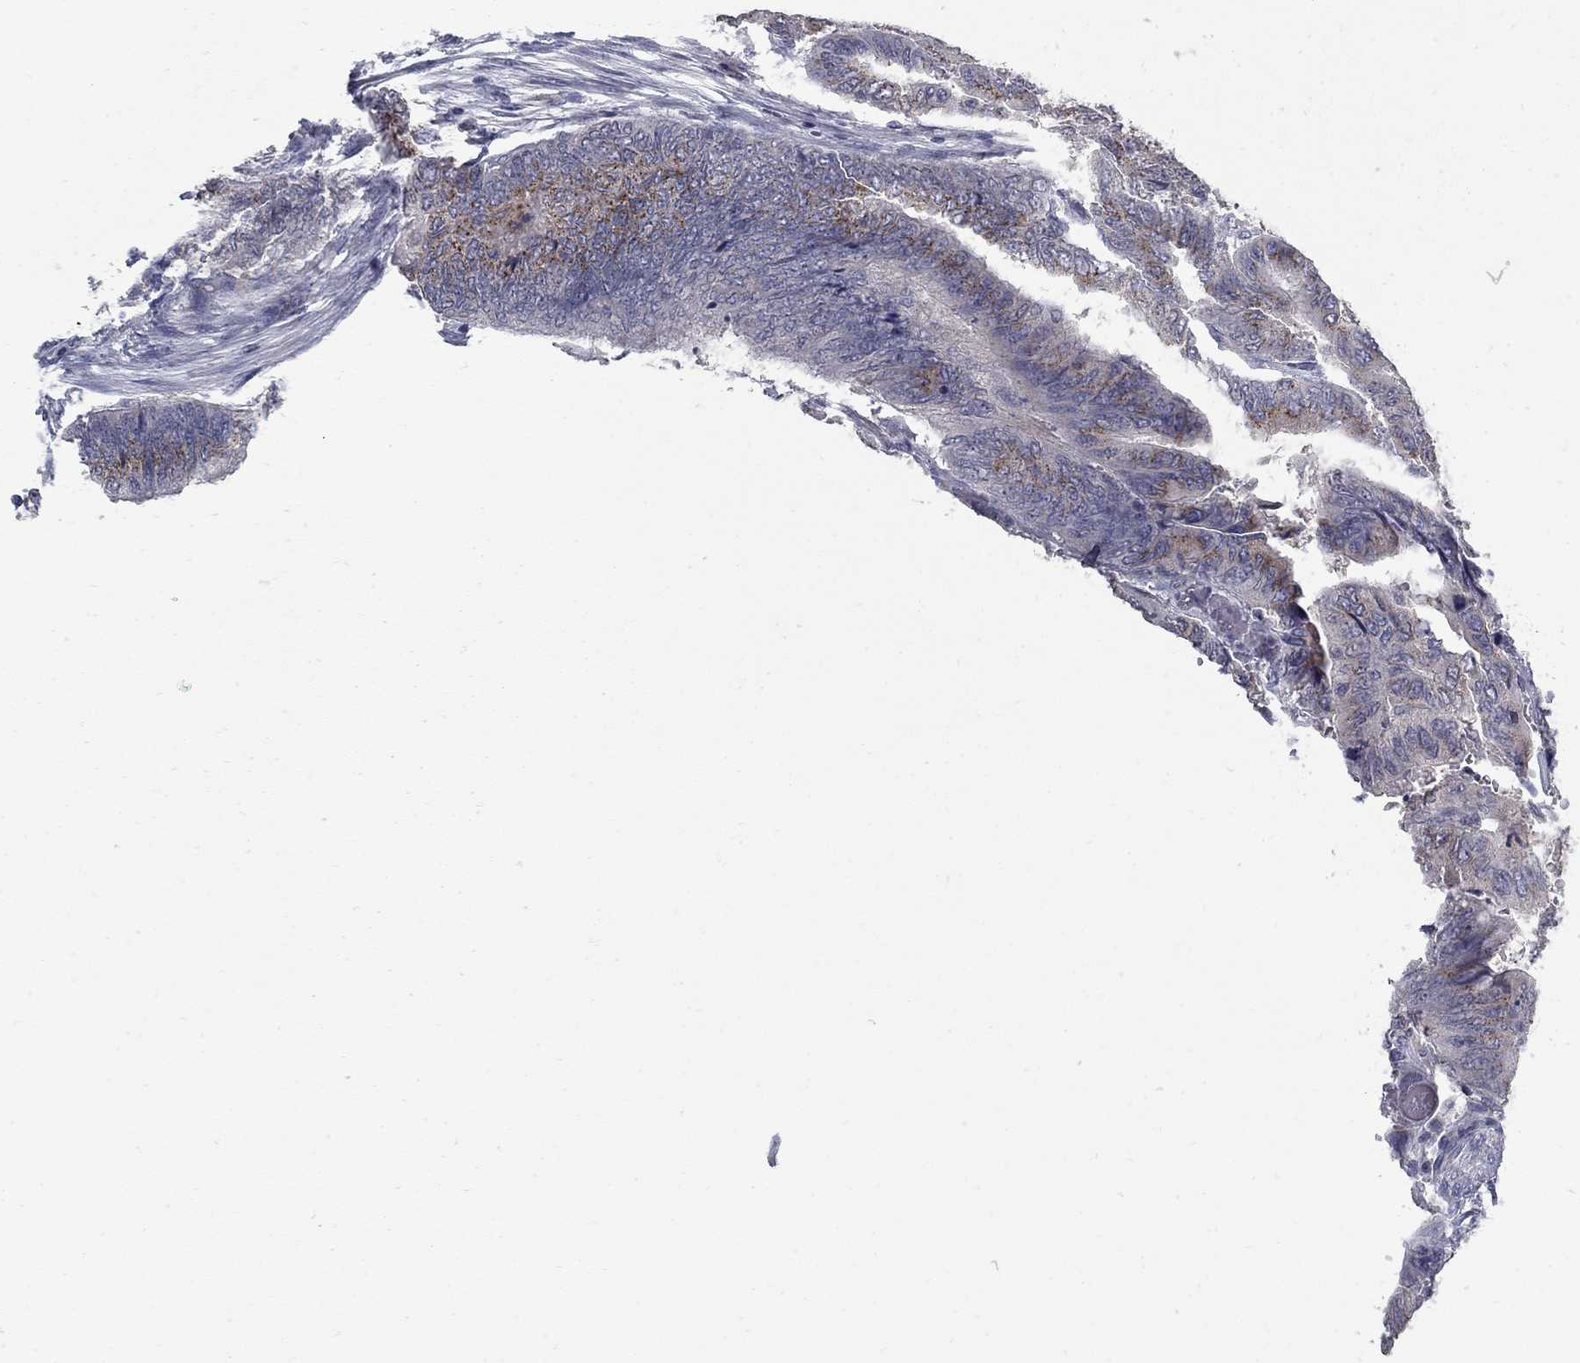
{"staining": {"intensity": "moderate", "quantity": "<25%", "location": "cytoplasmic/membranous"}, "tissue": "colorectal cancer", "cell_type": "Tumor cells", "image_type": "cancer", "snomed": [{"axis": "morphology", "description": "Normal tissue, NOS"}, {"axis": "morphology", "description": "Adenocarcinoma, NOS"}, {"axis": "topography", "description": "Rectum"}, {"axis": "topography", "description": "Peripheral nerve tissue"}], "caption": "This image exhibits immunohistochemistry (IHC) staining of colorectal cancer (adenocarcinoma), with low moderate cytoplasmic/membranous expression in about <25% of tumor cells.", "gene": "KIAA0319L", "patient": {"sex": "male", "age": 92}}